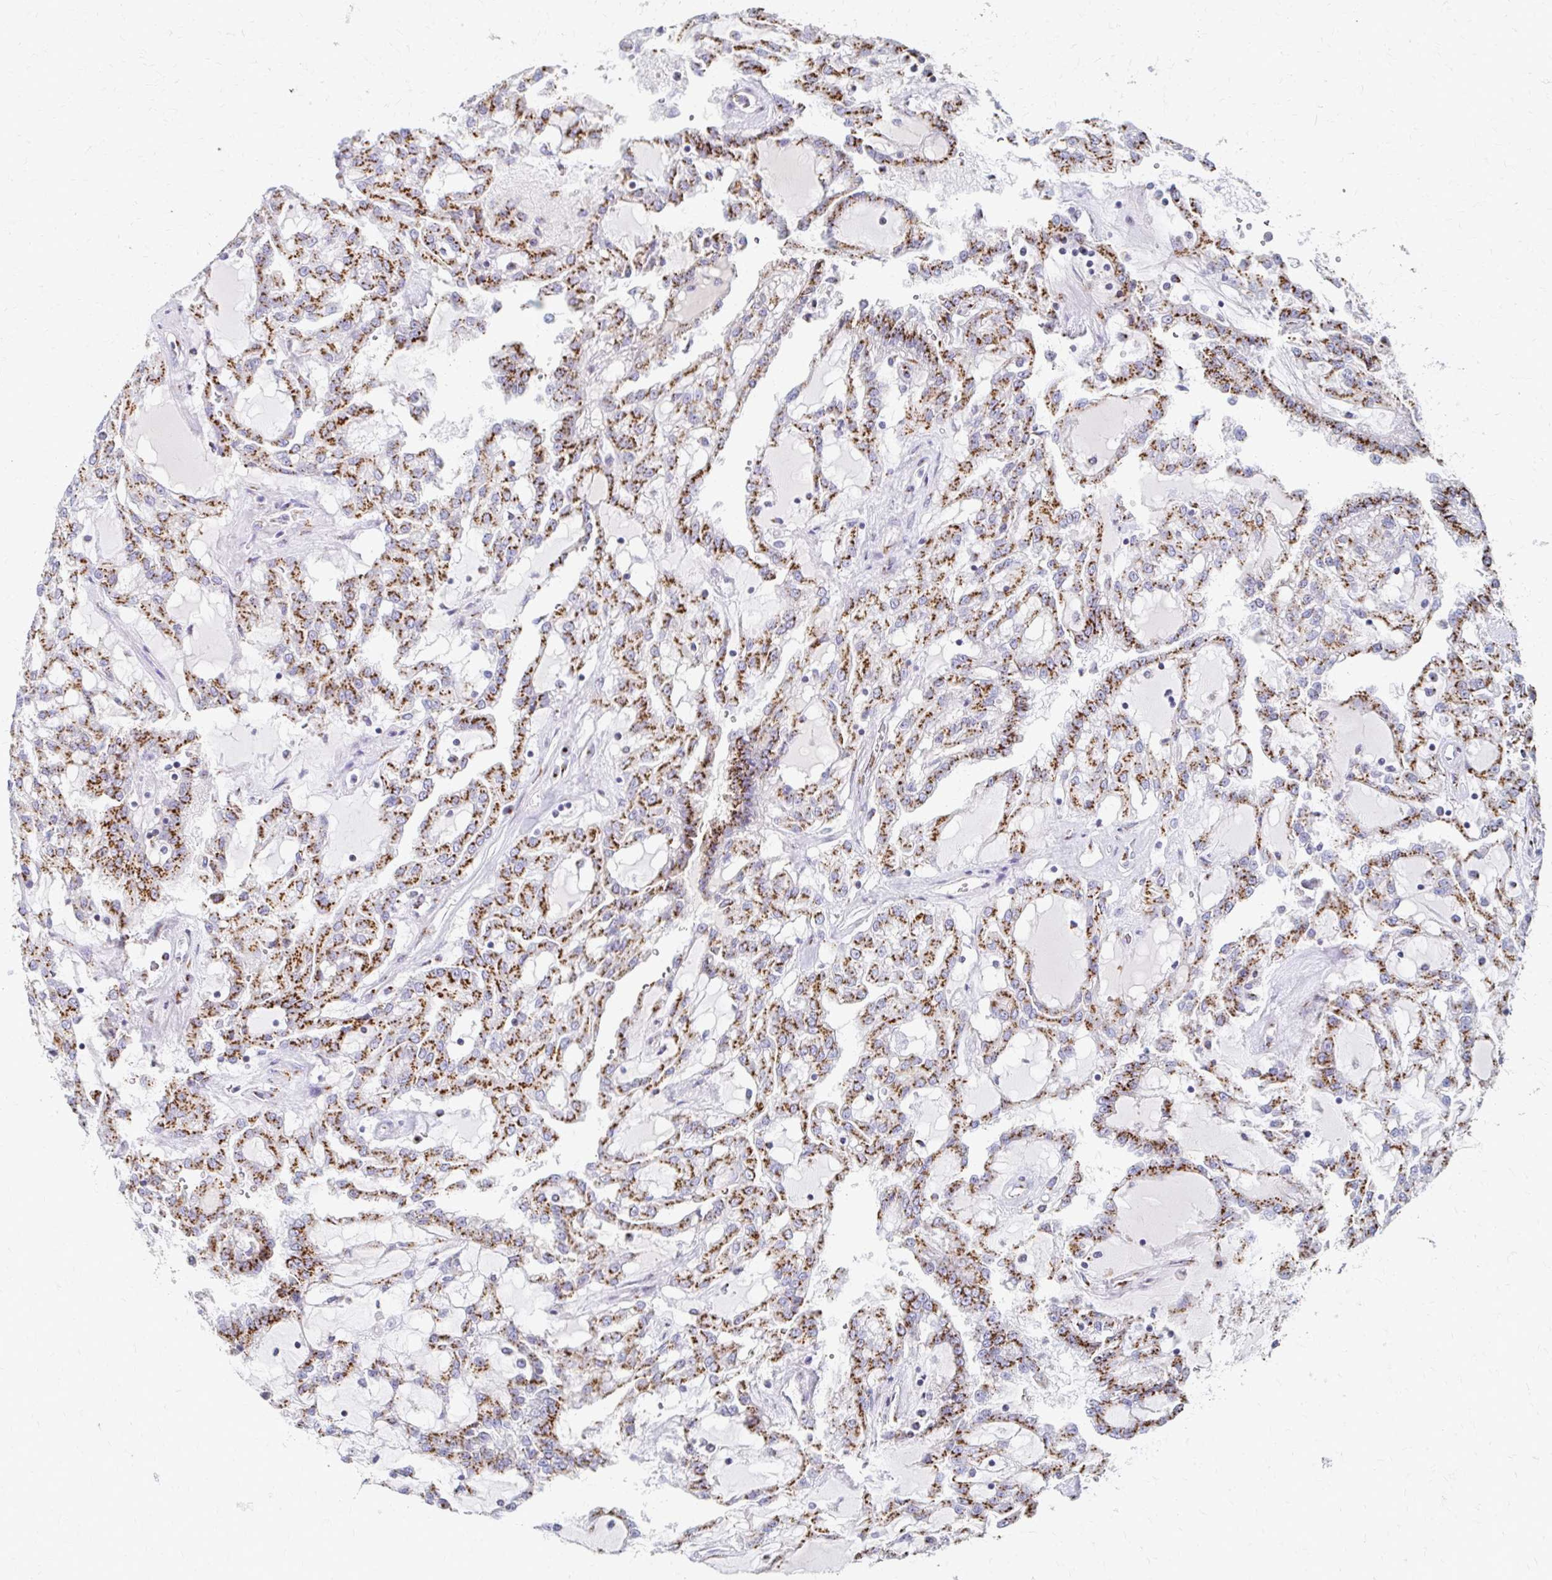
{"staining": {"intensity": "moderate", "quantity": ">75%", "location": "cytoplasmic/membranous"}, "tissue": "renal cancer", "cell_type": "Tumor cells", "image_type": "cancer", "snomed": [{"axis": "morphology", "description": "Adenocarcinoma, NOS"}, {"axis": "topography", "description": "Kidney"}], "caption": "A photomicrograph of human renal cancer (adenocarcinoma) stained for a protein exhibits moderate cytoplasmic/membranous brown staining in tumor cells.", "gene": "TM9SF1", "patient": {"sex": "male", "age": 63}}